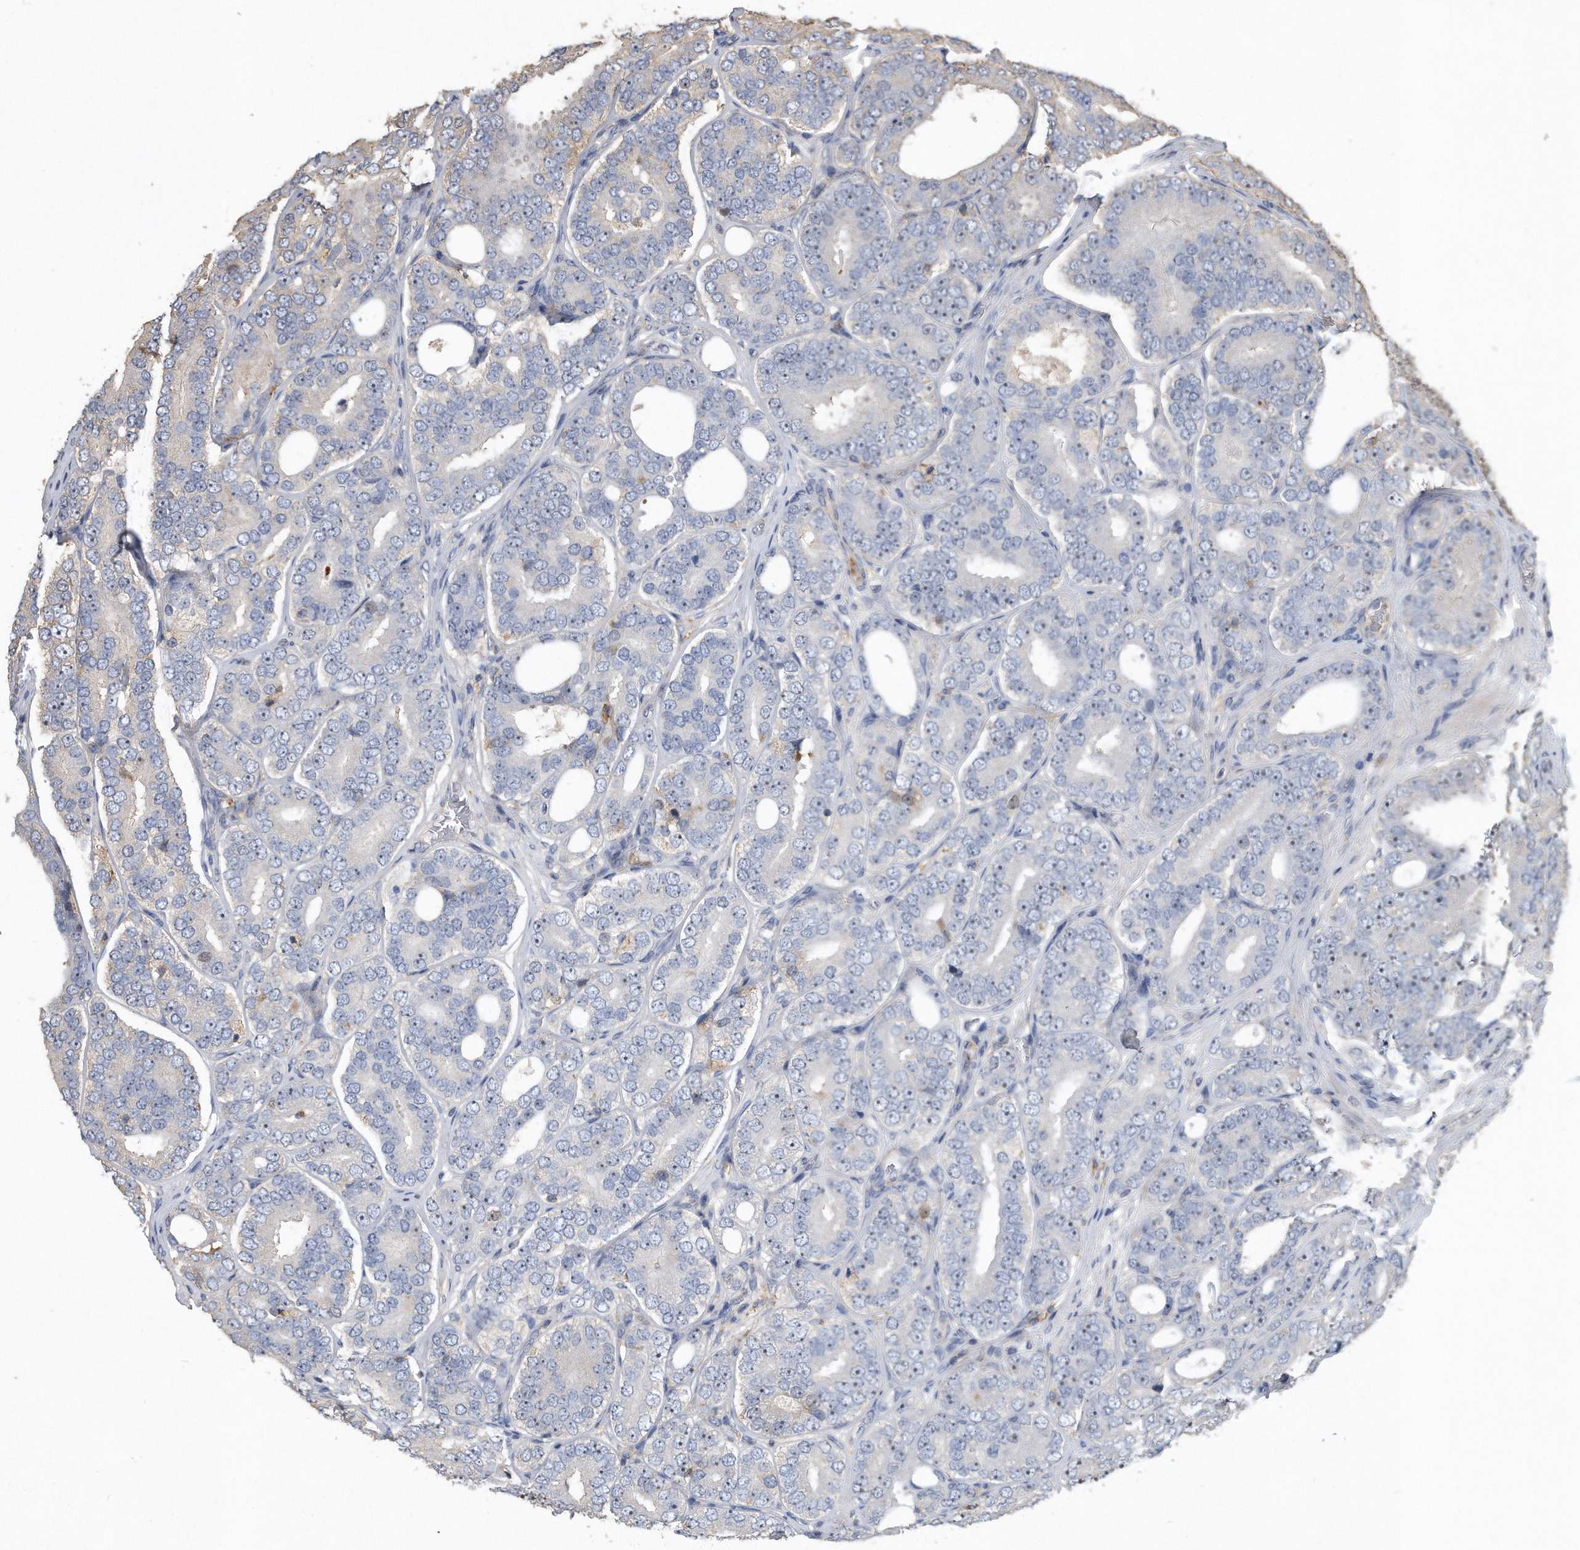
{"staining": {"intensity": "weak", "quantity": "<25%", "location": "nuclear"}, "tissue": "prostate cancer", "cell_type": "Tumor cells", "image_type": "cancer", "snomed": [{"axis": "morphology", "description": "Adenocarcinoma, High grade"}, {"axis": "topography", "description": "Prostate"}], "caption": "IHC image of human prostate high-grade adenocarcinoma stained for a protein (brown), which reveals no positivity in tumor cells. Nuclei are stained in blue.", "gene": "PGBD2", "patient": {"sex": "male", "age": 56}}